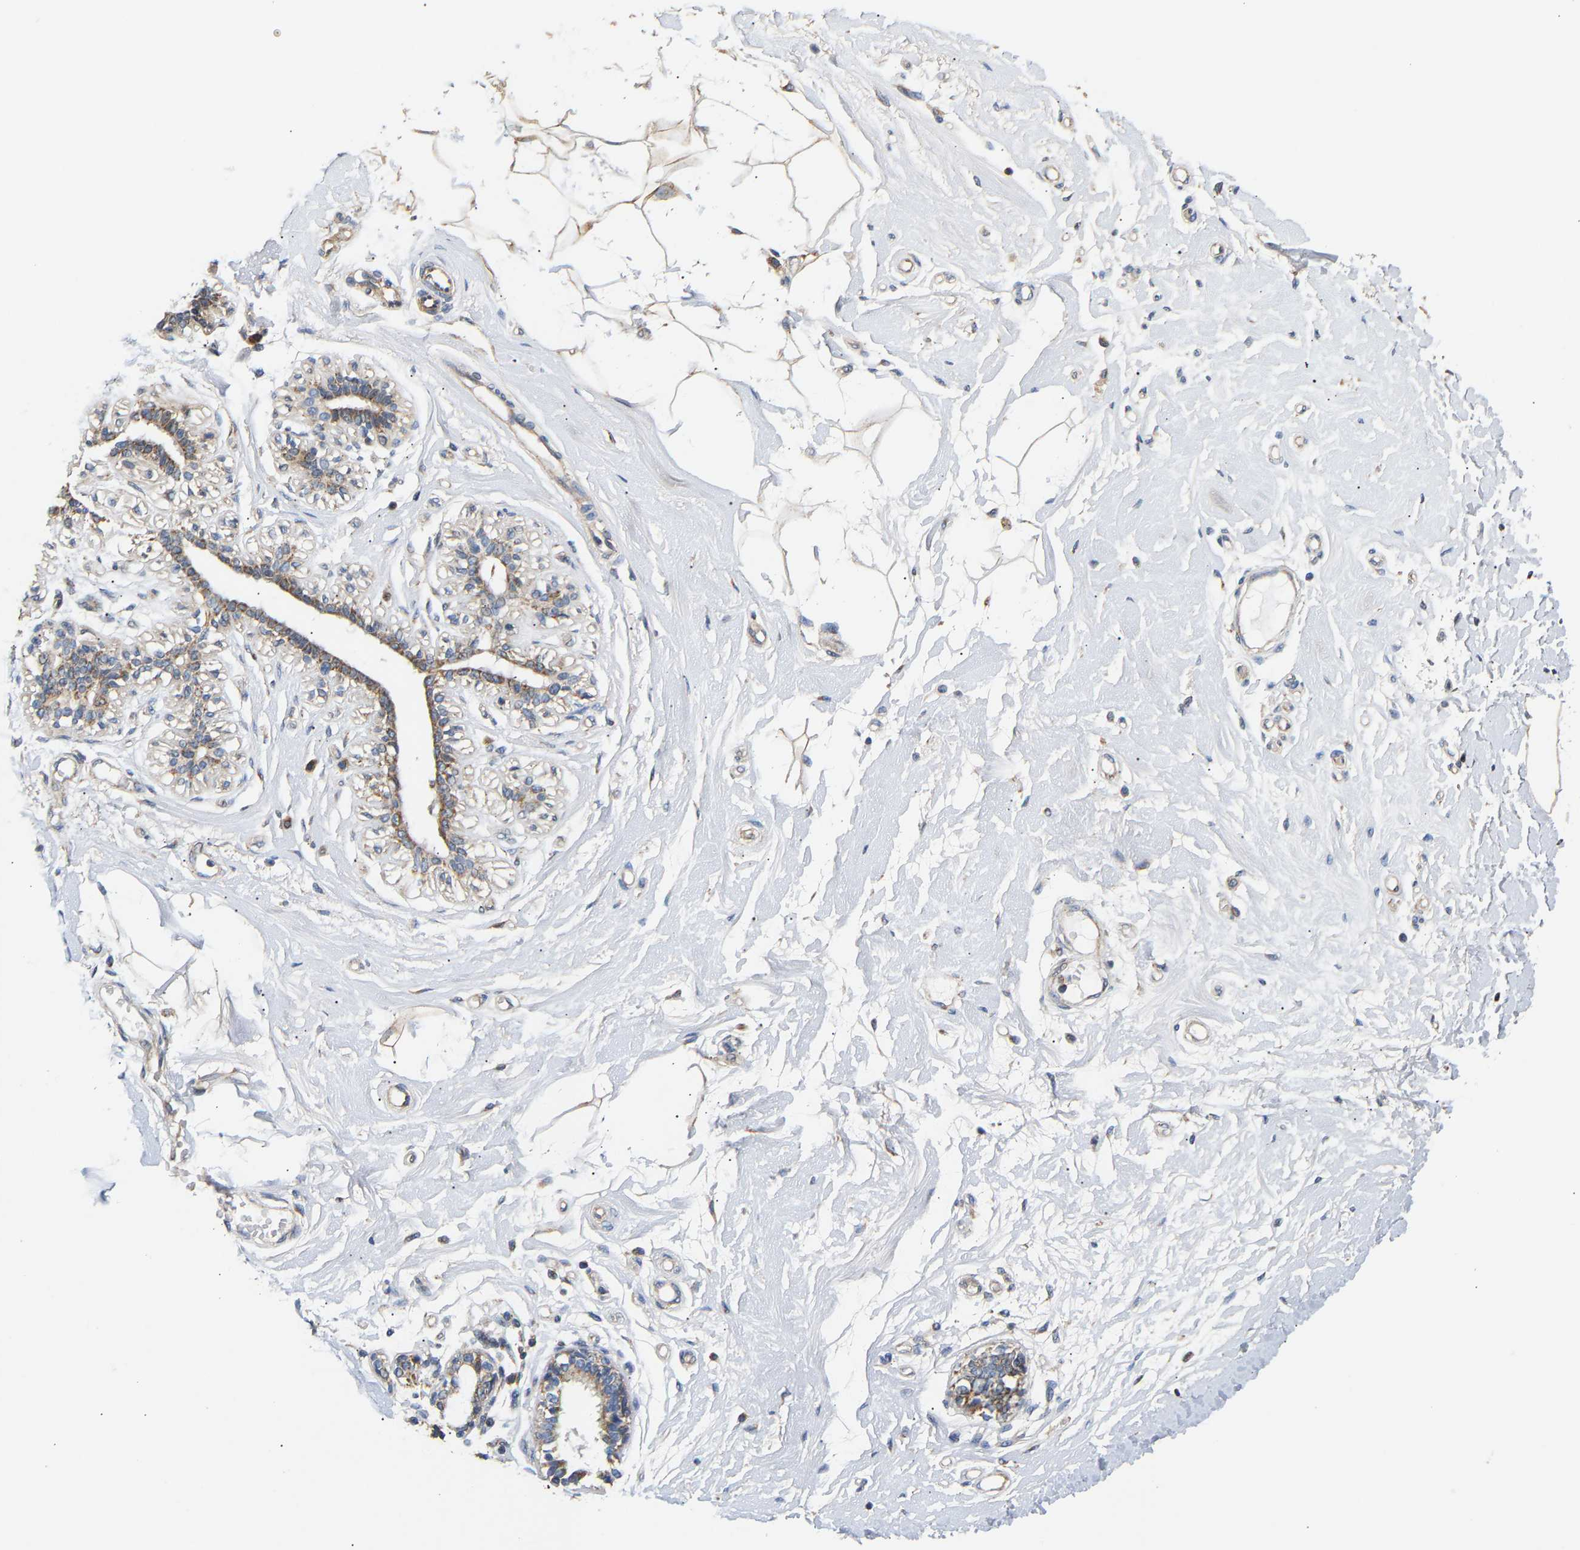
{"staining": {"intensity": "weak", "quantity": ">75%", "location": "cytoplasmic/membranous"}, "tissue": "breast", "cell_type": "Adipocytes", "image_type": "normal", "snomed": [{"axis": "morphology", "description": "Normal tissue, NOS"}, {"axis": "morphology", "description": "Lobular carcinoma"}, {"axis": "topography", "description": "Breast"}], "caption": "High-power microscopy captured an IHC image of unremarkable breast, revealing weak cytoplasmic/membranous staining in approximately >75% of adipocytes. (Stains: DAB in brown, nuclei in blue, Microscopy: brightfield microscopy at high magnification).", "gene": "TMEM168", "patient": {"sex": "female", "age": 59}}